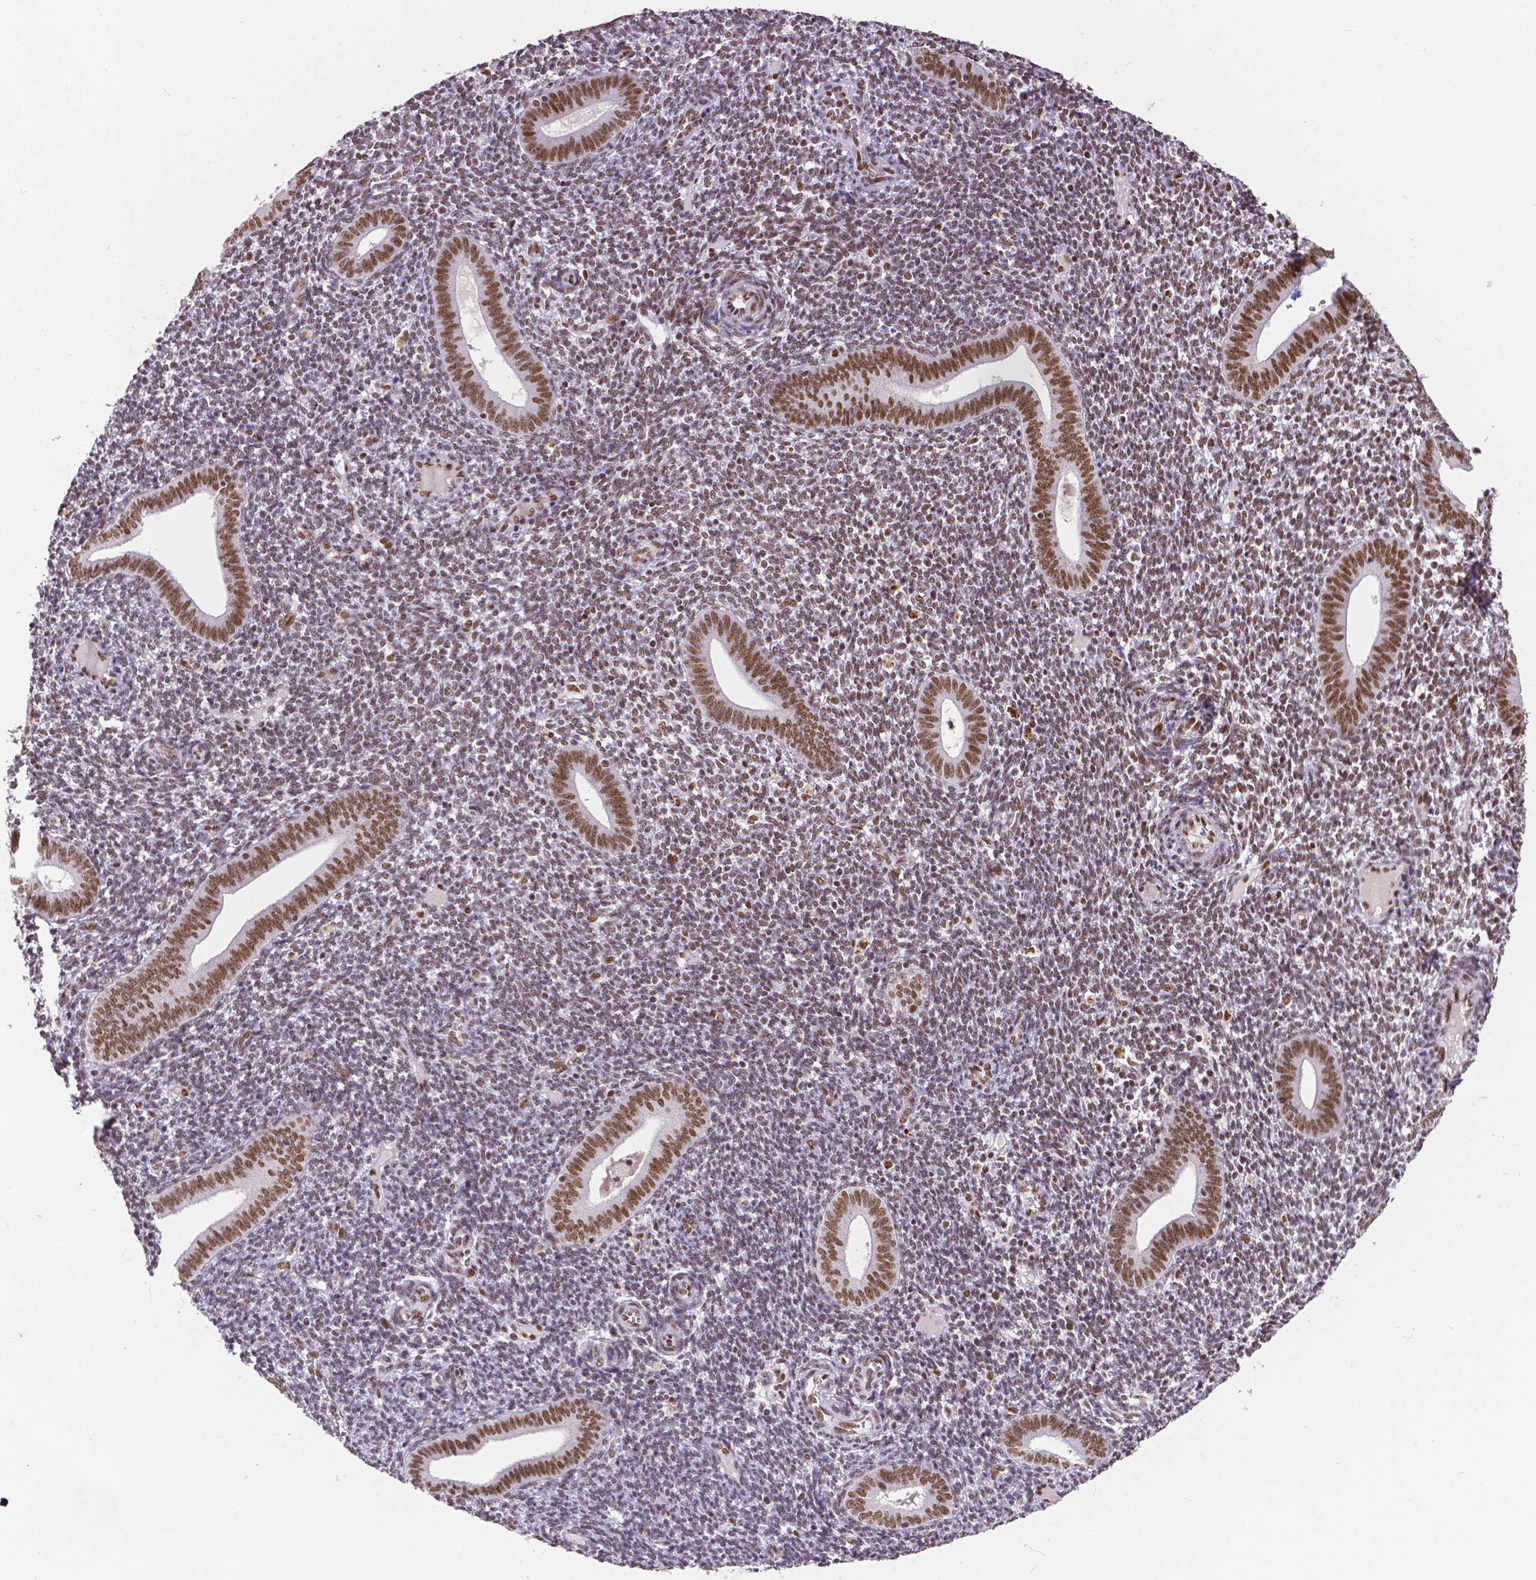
{"staining": {"intensity": "moderate", "quantity": "<25%", "location": "nuclear"}, "tissue": "endometrium", "cell_type": "Cells in endometrial stroma", "image_type": "normal", "snomed": [{"axis": "morphology", "description": "Normal tissue, NOS"}, {"axis": "topography", "description": "Endometrium"}], "caption": "Benign endometrium shows moderate nuclear positivity in about <25% of cells in endometrial stroma.", "gene": "ATRX", "patient": {"sex": "female", "age": 25}}